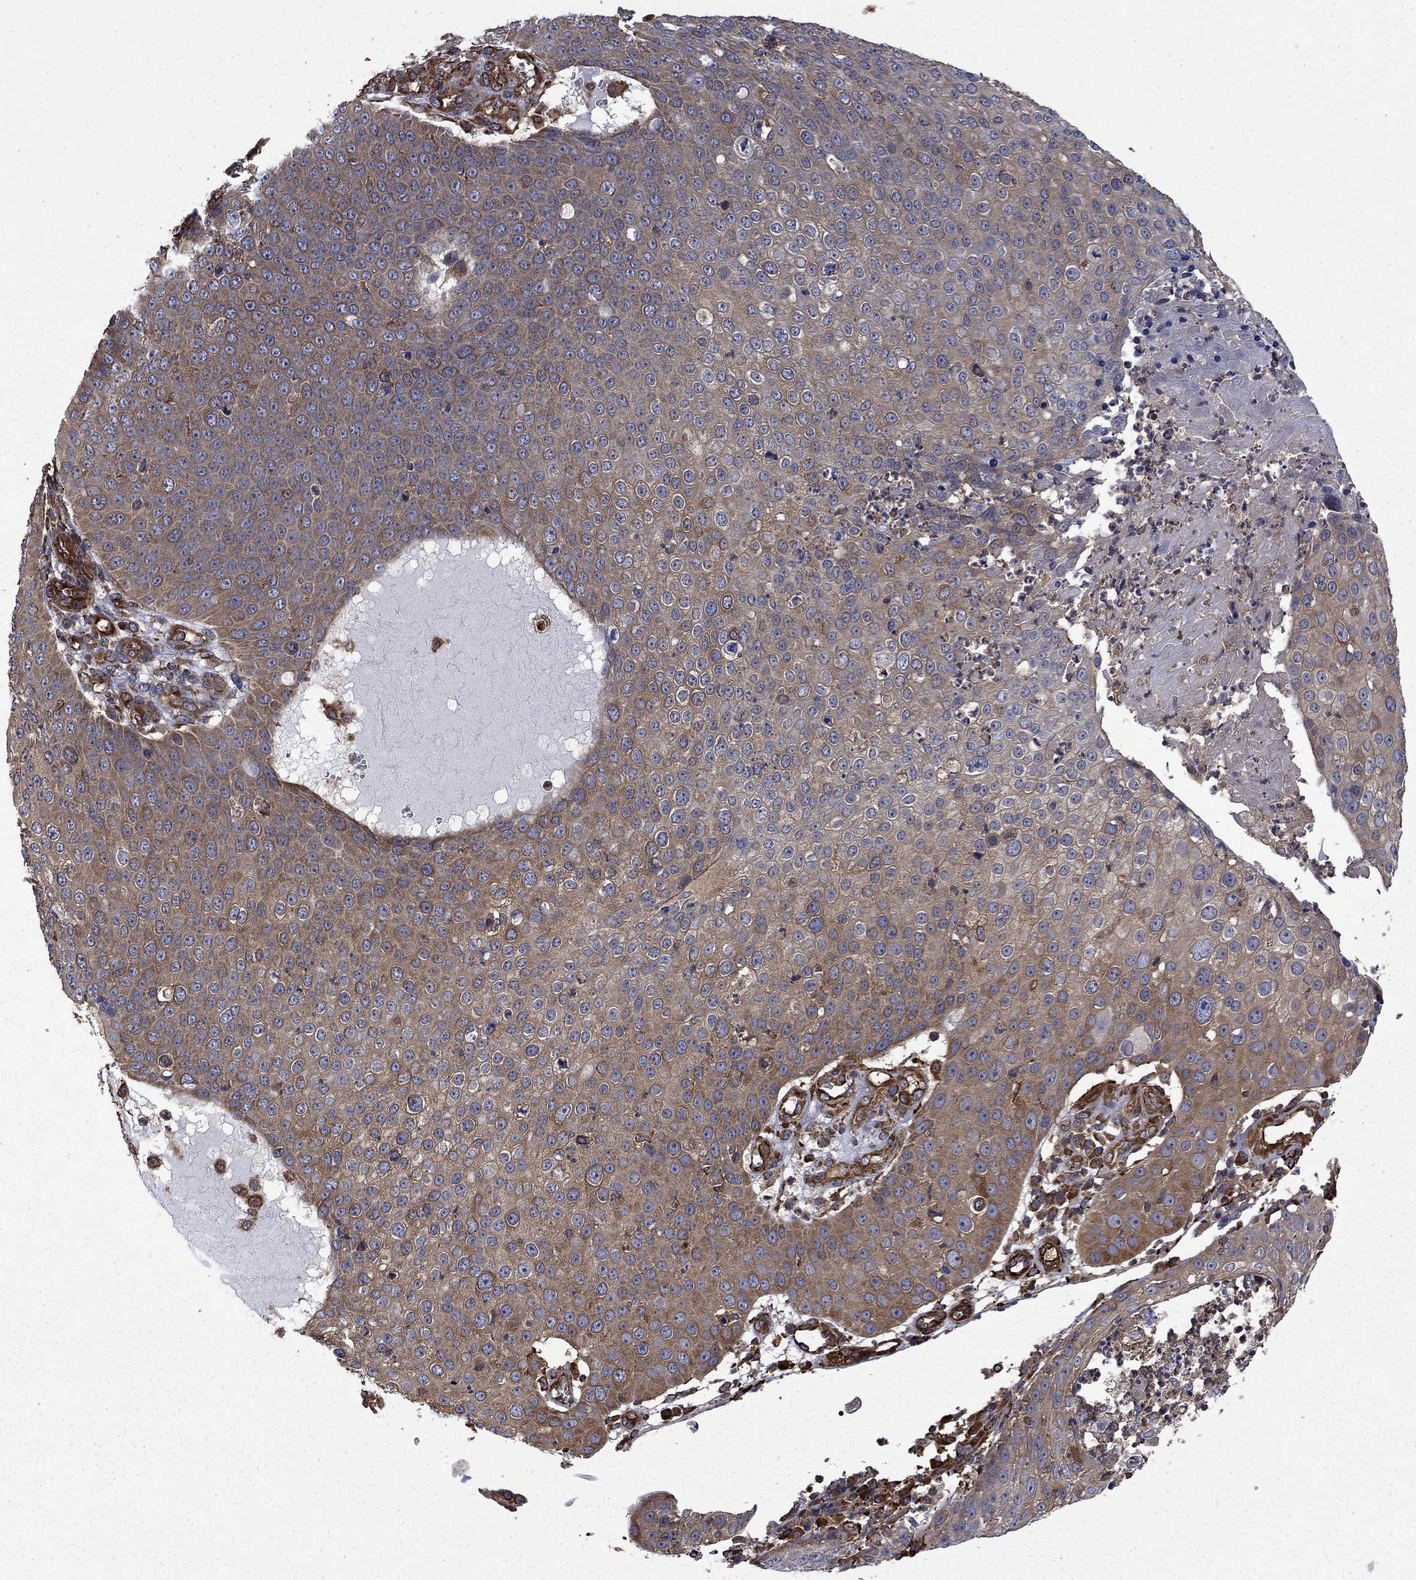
{"staining": {"intensity": "moderate", "quantity": "25%-75%", "location": "cytoplasmic/membranous"}, "tissue": "skin cancer", "cell_type": "Tumor cells", "image_type": "cancer", "snomed": [{"axis": "morphology", "description": "Squamous cell carcinoma, NOS"}, {"axis": "topography", "description": "Skin"}], "caption": "Tumor cells display medium levels of moderate cytoplasmic/membranous expression in about 25%-75% of cells in squamous cell carcinoma (skin).", "gene": "CUTC", "patient": {"sex": "male", "age": 71}}